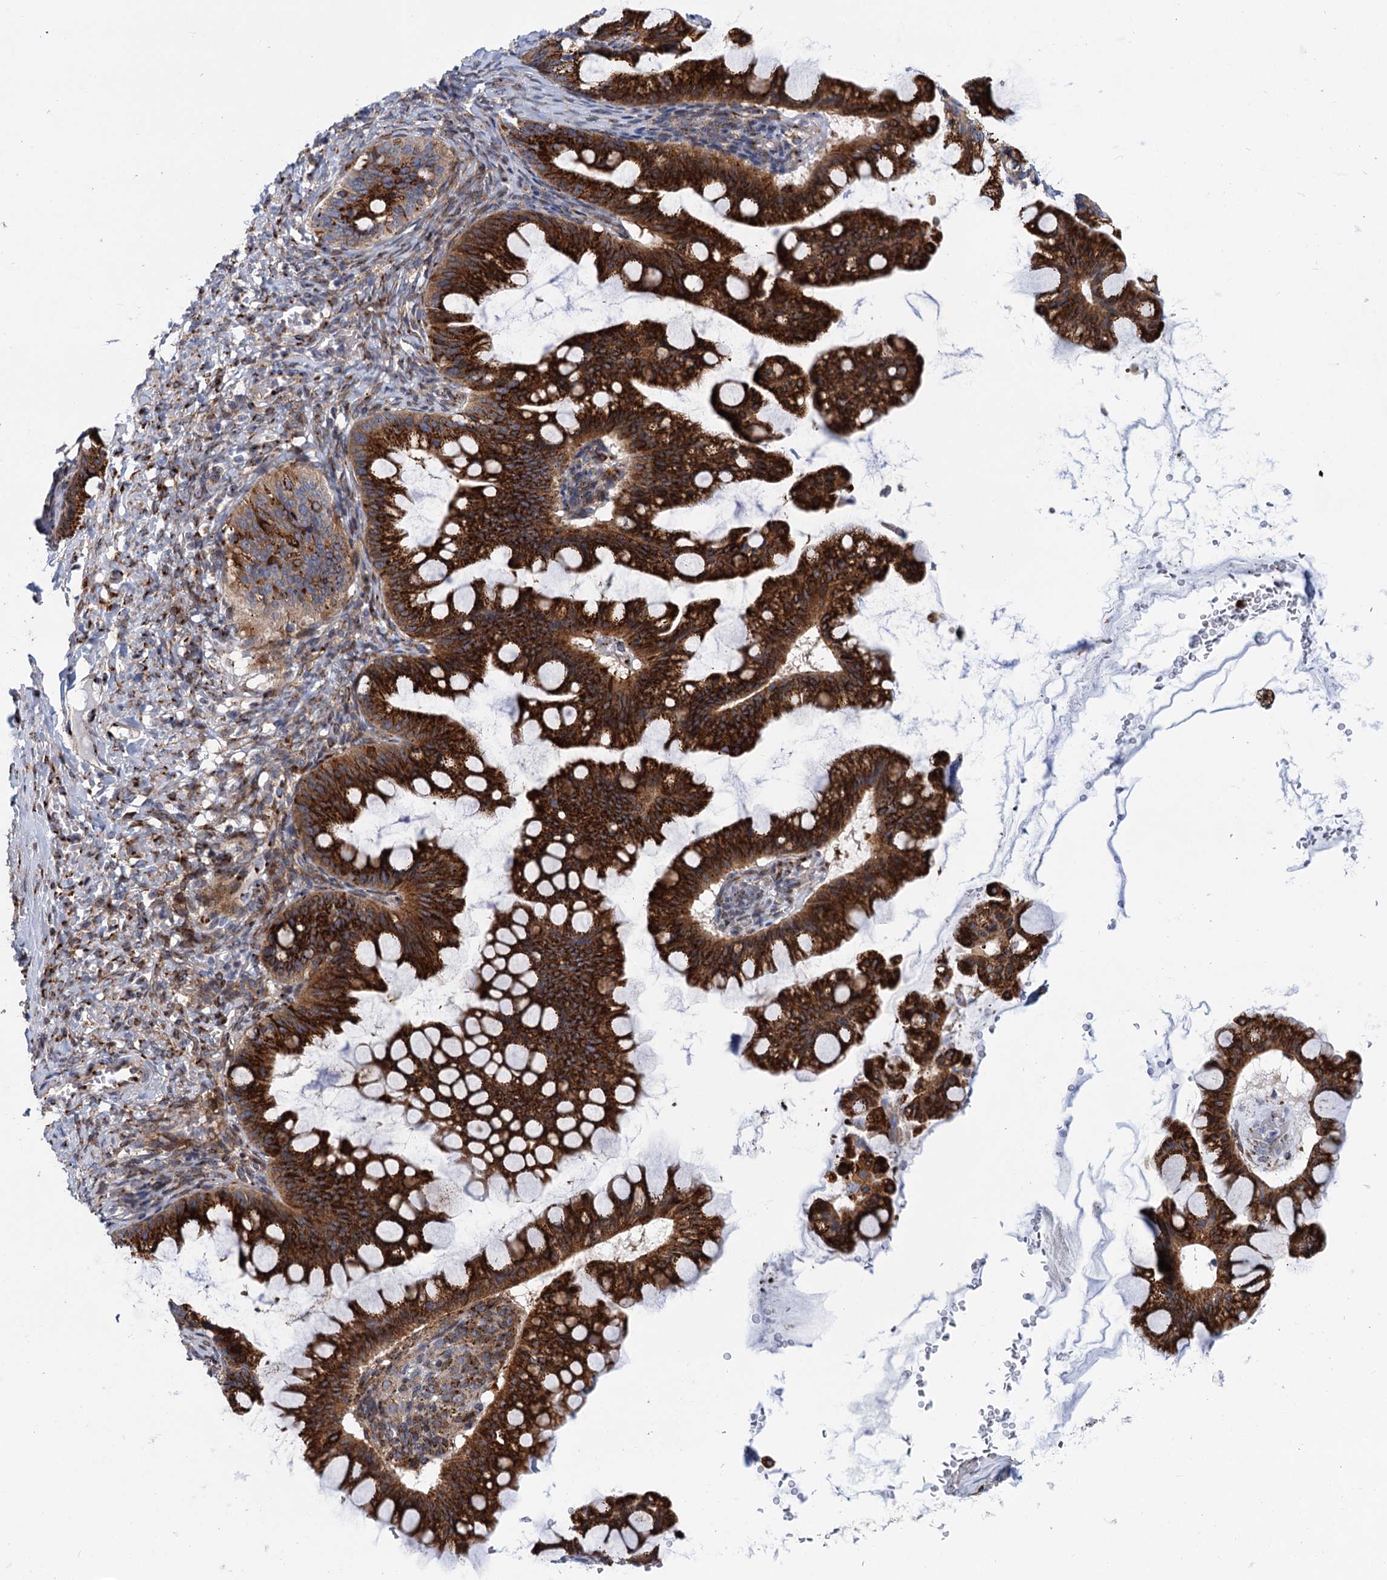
{"staining": {"intensity": "strong", "quantity": ">75%", "location": "cytoplasmic/membranous"}, "tissue": "ovarian cancer", "cell_type": "Tumor cells", "image_type": "cancer", "snomed": [{"axis": "morphology", "description": "Cystadenocarcinoma, mucinous, NOS"}, {"axis": "topography", "description": "Ovary"}], "caption": "Immunohistochemical staining of ovarian cancer demonstrates strong cytoplasmic/membranous protein staining in approximately >75% of tumor cells.", "gene": "SUPT20H", "patient": {"sex": "female", "age": 73}}